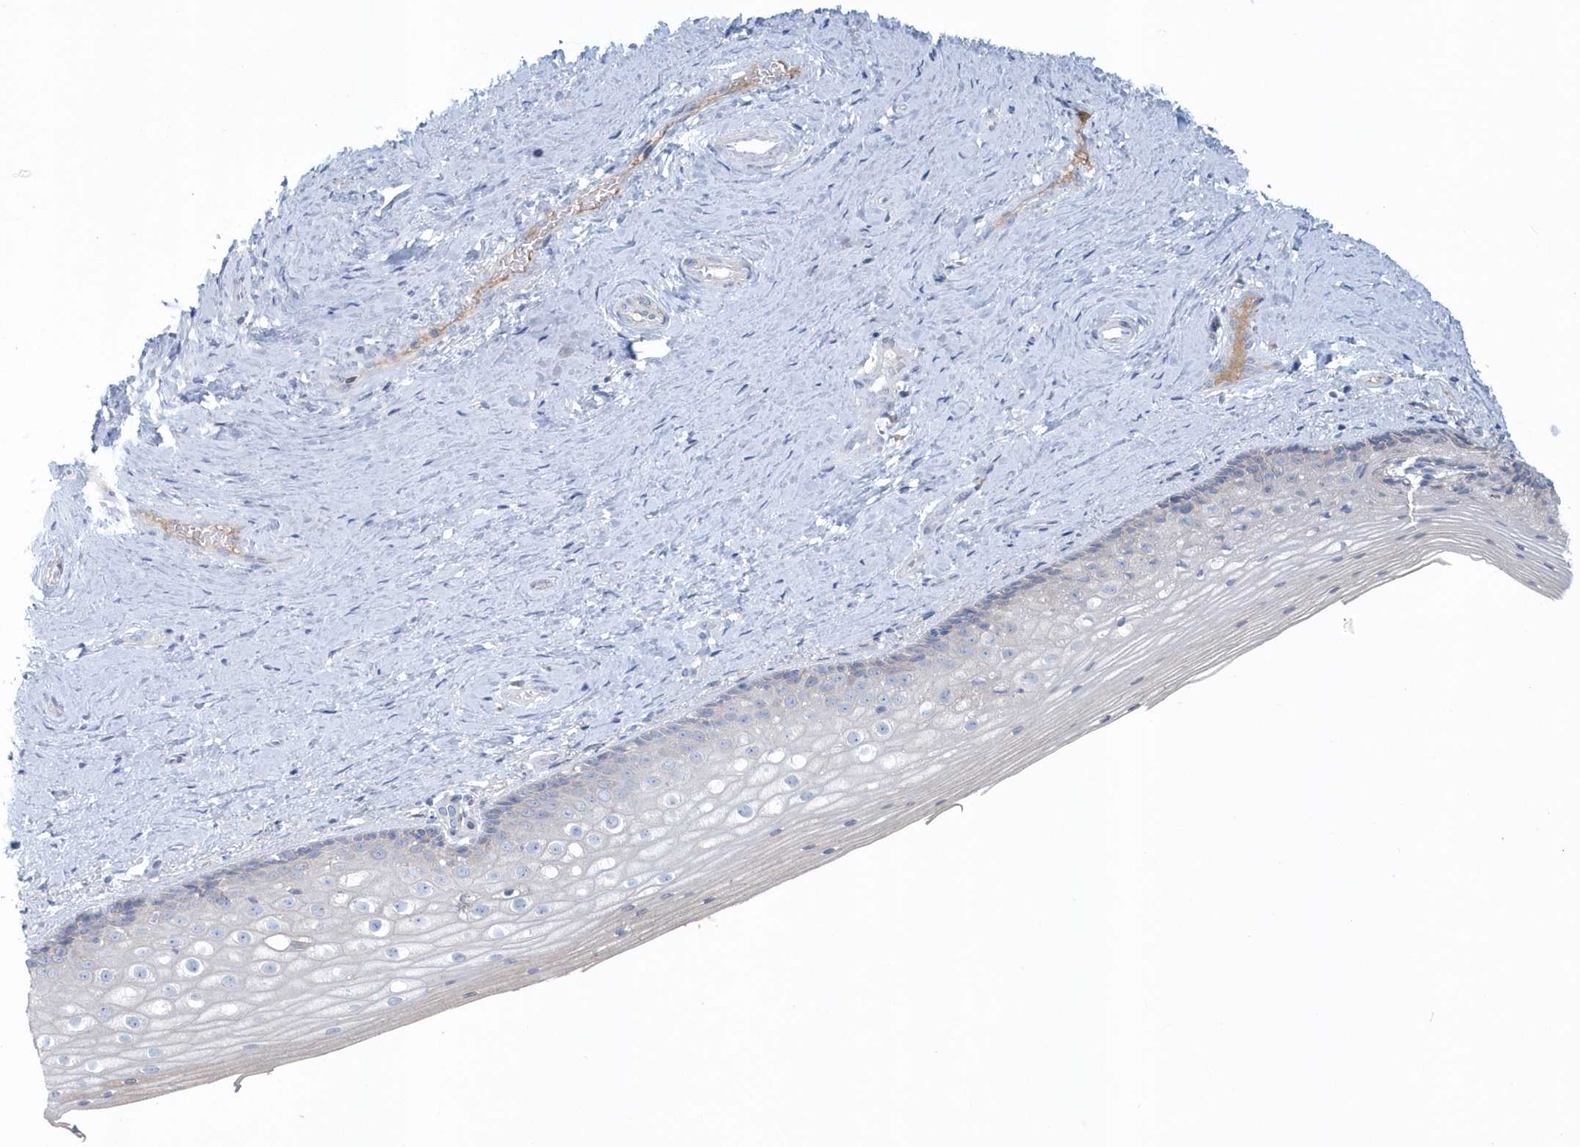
{"staining": {"intensity": "negative", "quantity": "none", "location": "none"}, "tissue": "vagina", "cell_type": "Squamous epithelial cells", "image_type": "normal", "snomed": [{"axis": "morphology", "description": "Normal tissue, NOS"}, {"axis": "topography", "description": "Vagina"}], "caption": "IHC of benign vagina exhibits no expression in squamous epithelial cells. (IHC, brightfield microscopy, high magnification).", "gene": "SPATA18", "patient": {"sex": "female", "age": 46}}